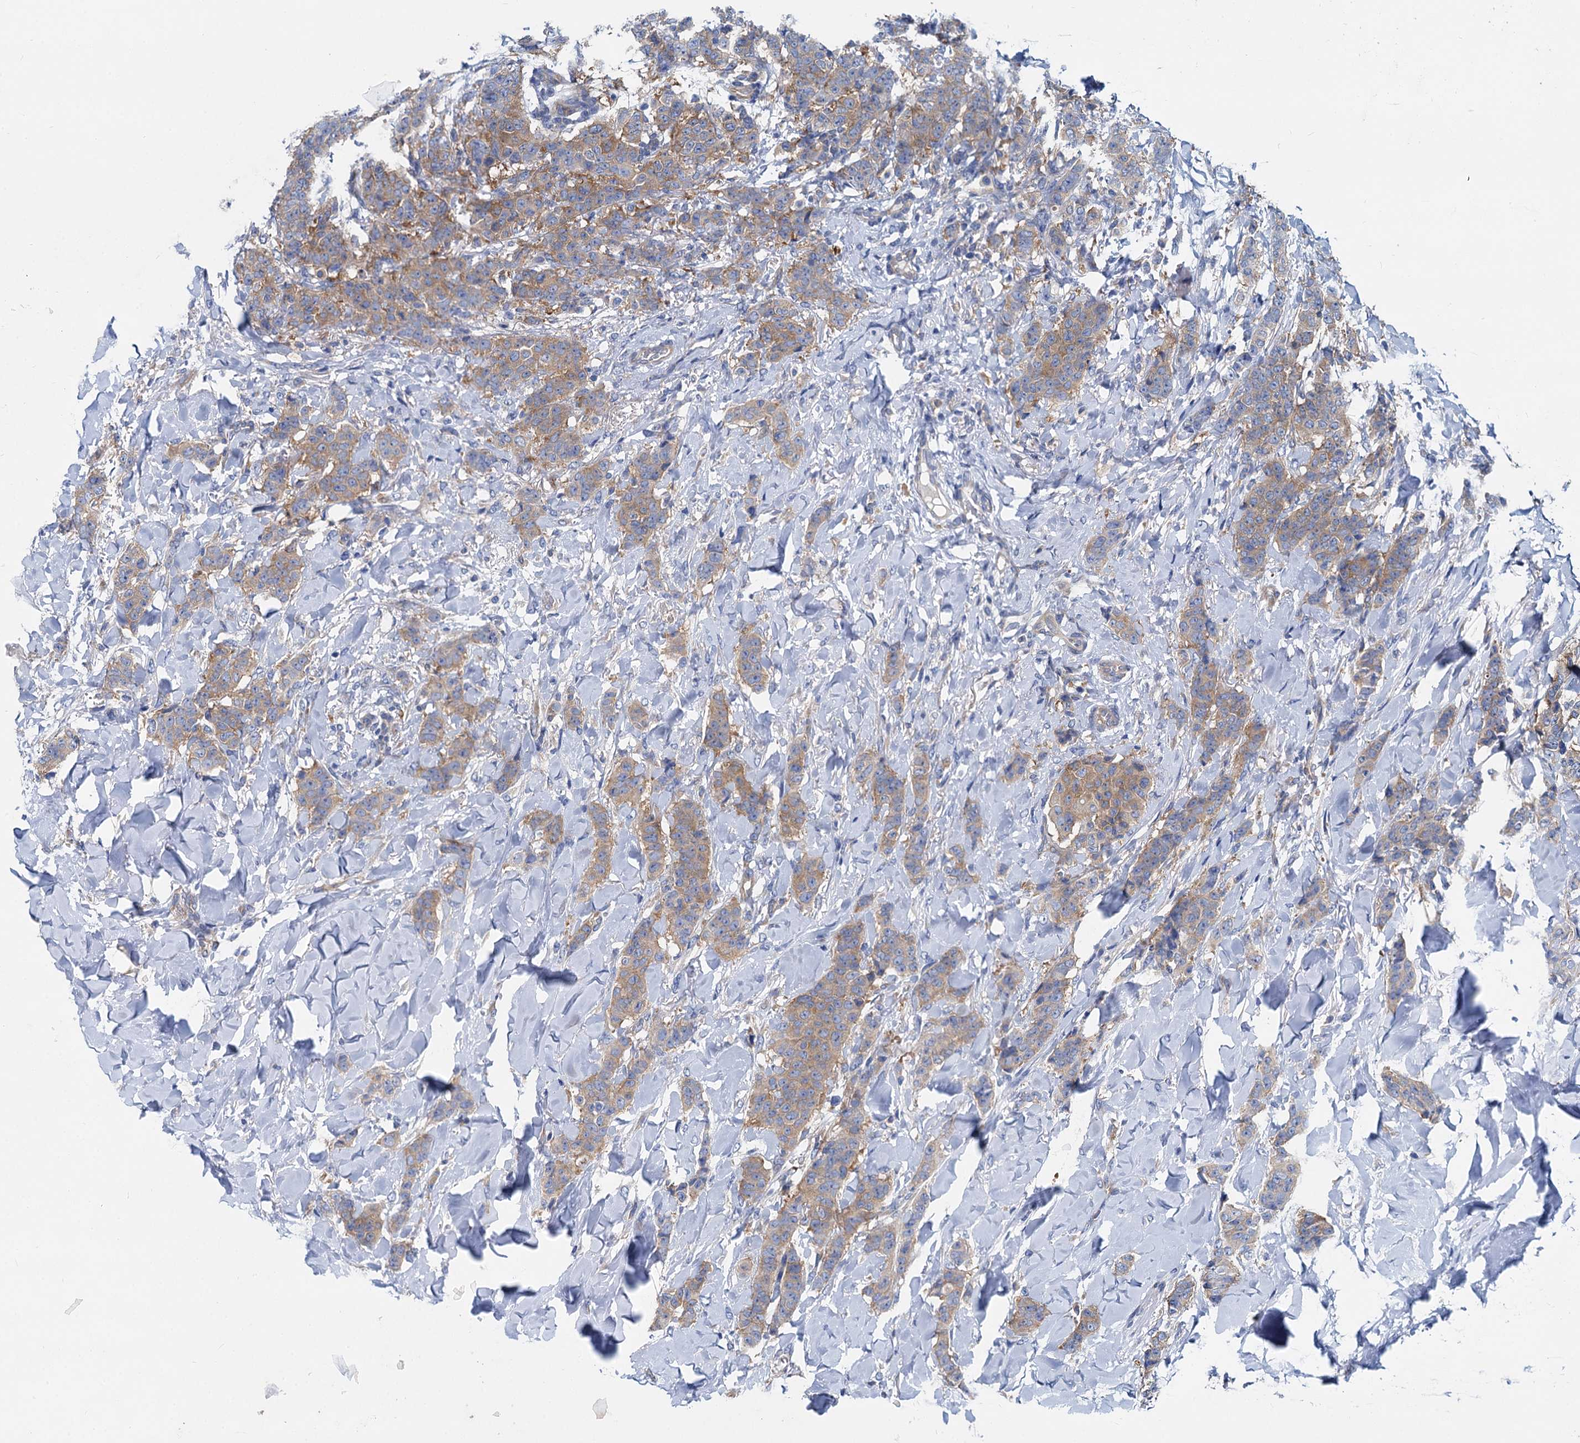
{"staining": {"intensity": "moderate", "quantity": ">75%", "location": "cytoplasmic/membranous"}, "tissue": "breast cancer", "cell_type": "Tumor cells", "image_type": "cancer", "snomed": [{"axis": "morphology", "description": "Duct carcinoma"}, {"axis": "topography", "description": "Breast"}], "caption": "Breast intraductal carcinoma stained with DAB (3,3'-diaminobenzidine) immunohistochemistry (IHC) displays medium levels of moderate cytoplasmic/membranous staining in about >75% of tumor cells.", "gene": "QARS1", "patient": {"sex": "female", "age": 40}}